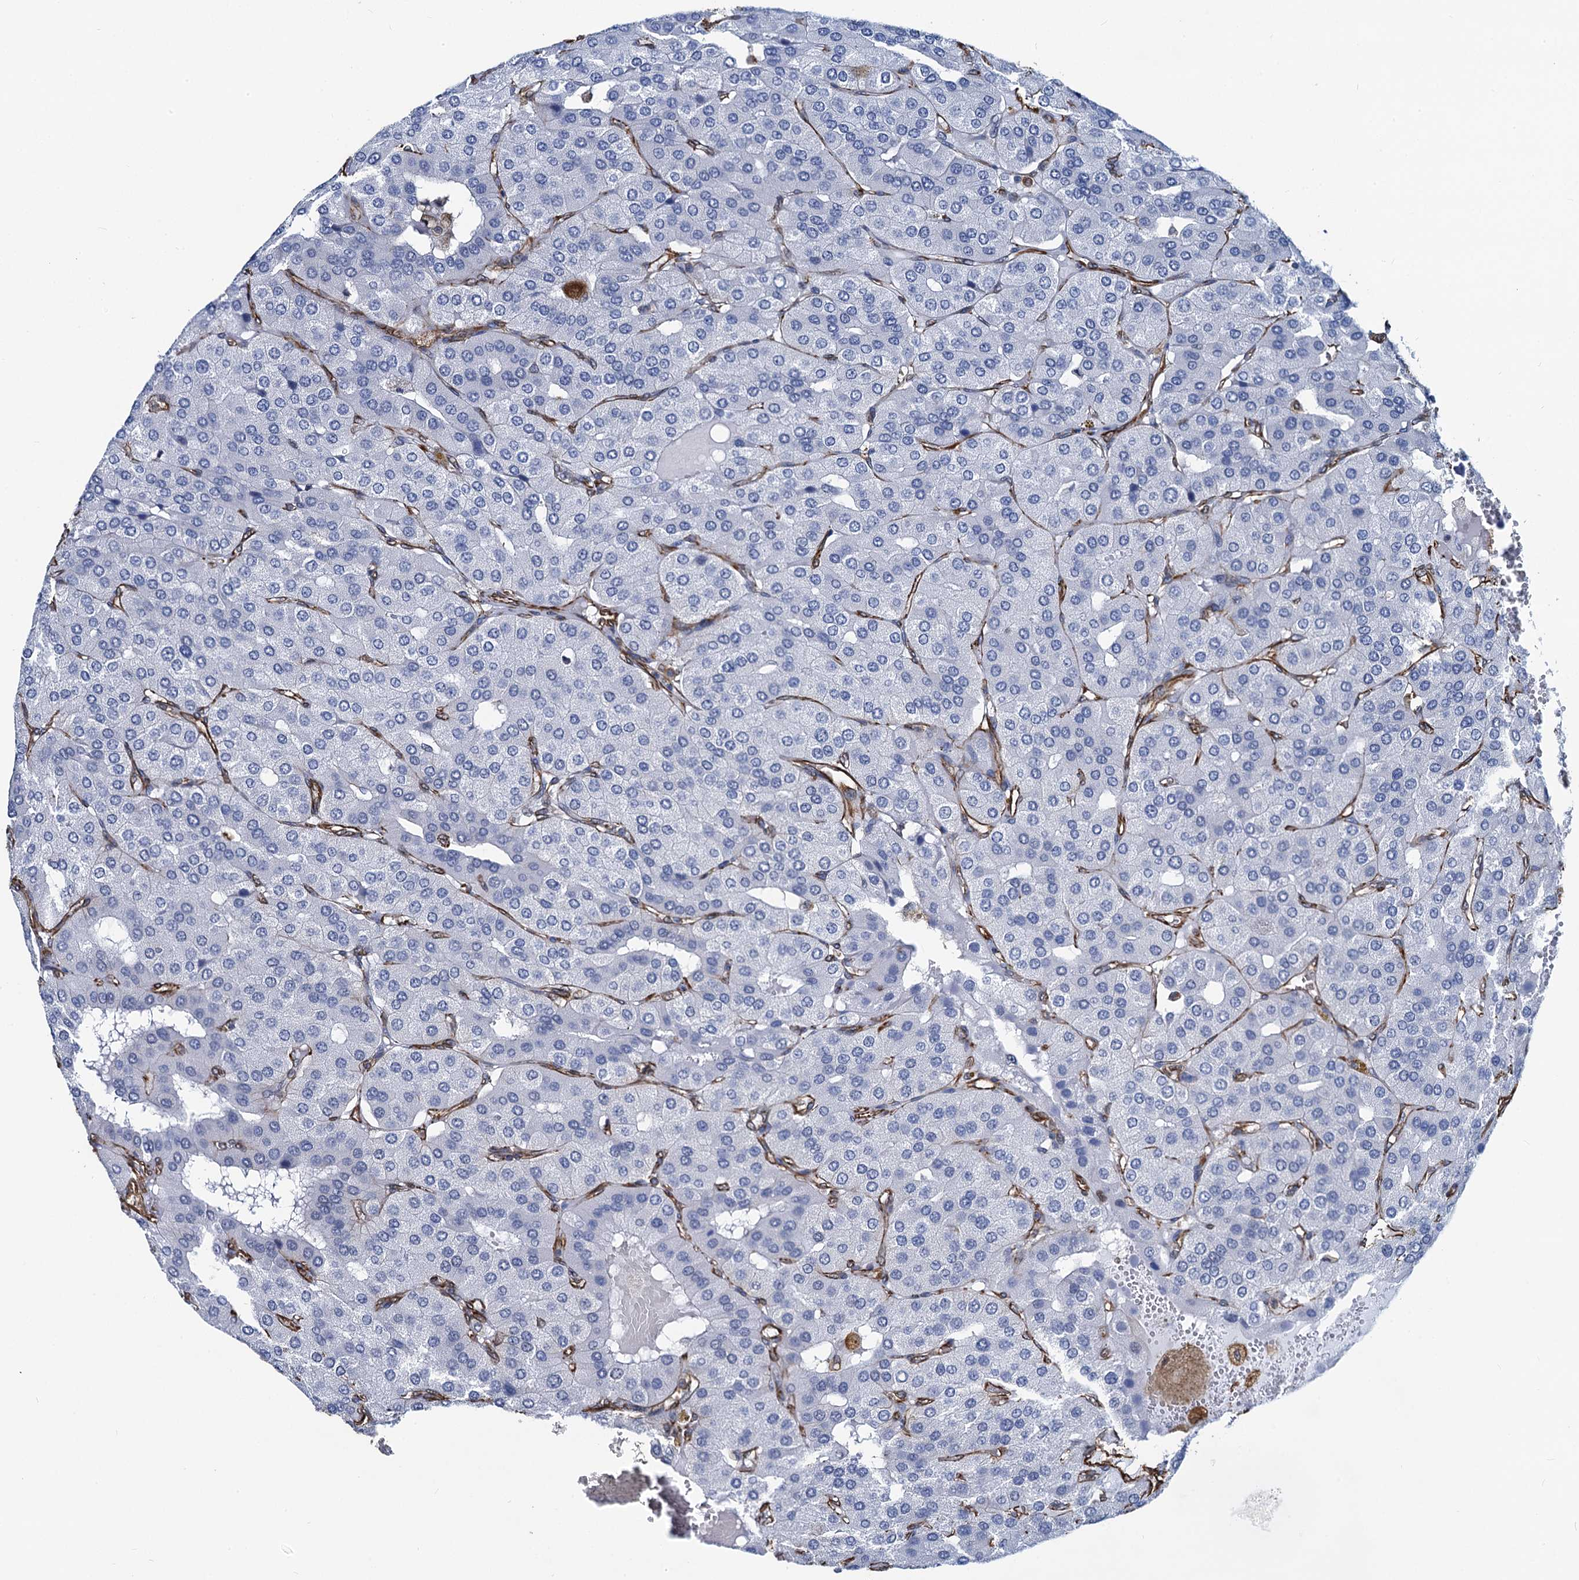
{"staining": {"intensity": "negative", "quantity": "none", "location": "none"}, "tissue": "parathyroid gland", "cell_type": "Glandular cells", "image_type": "normal", "snomed": [{"axis": "morphology", "description": "Normal tissue, NOS"}, {"axis": "morphology", "description": "Adenoma, NOS"}, {"axis": "topography", "description": "Parathyroid gland"}], "caption": "An immunohistochemistry photomicrograph of unremarkable parathyroid gland is shown. There is no staining in glandular cells of parathyroid gland. Brightfield microscopy of IHC stained with DAB (brown) and hematoxylin (blue), captured at high magnification.", "gene": "PGM2", "patient": {"sex": "female", "age": 86}}